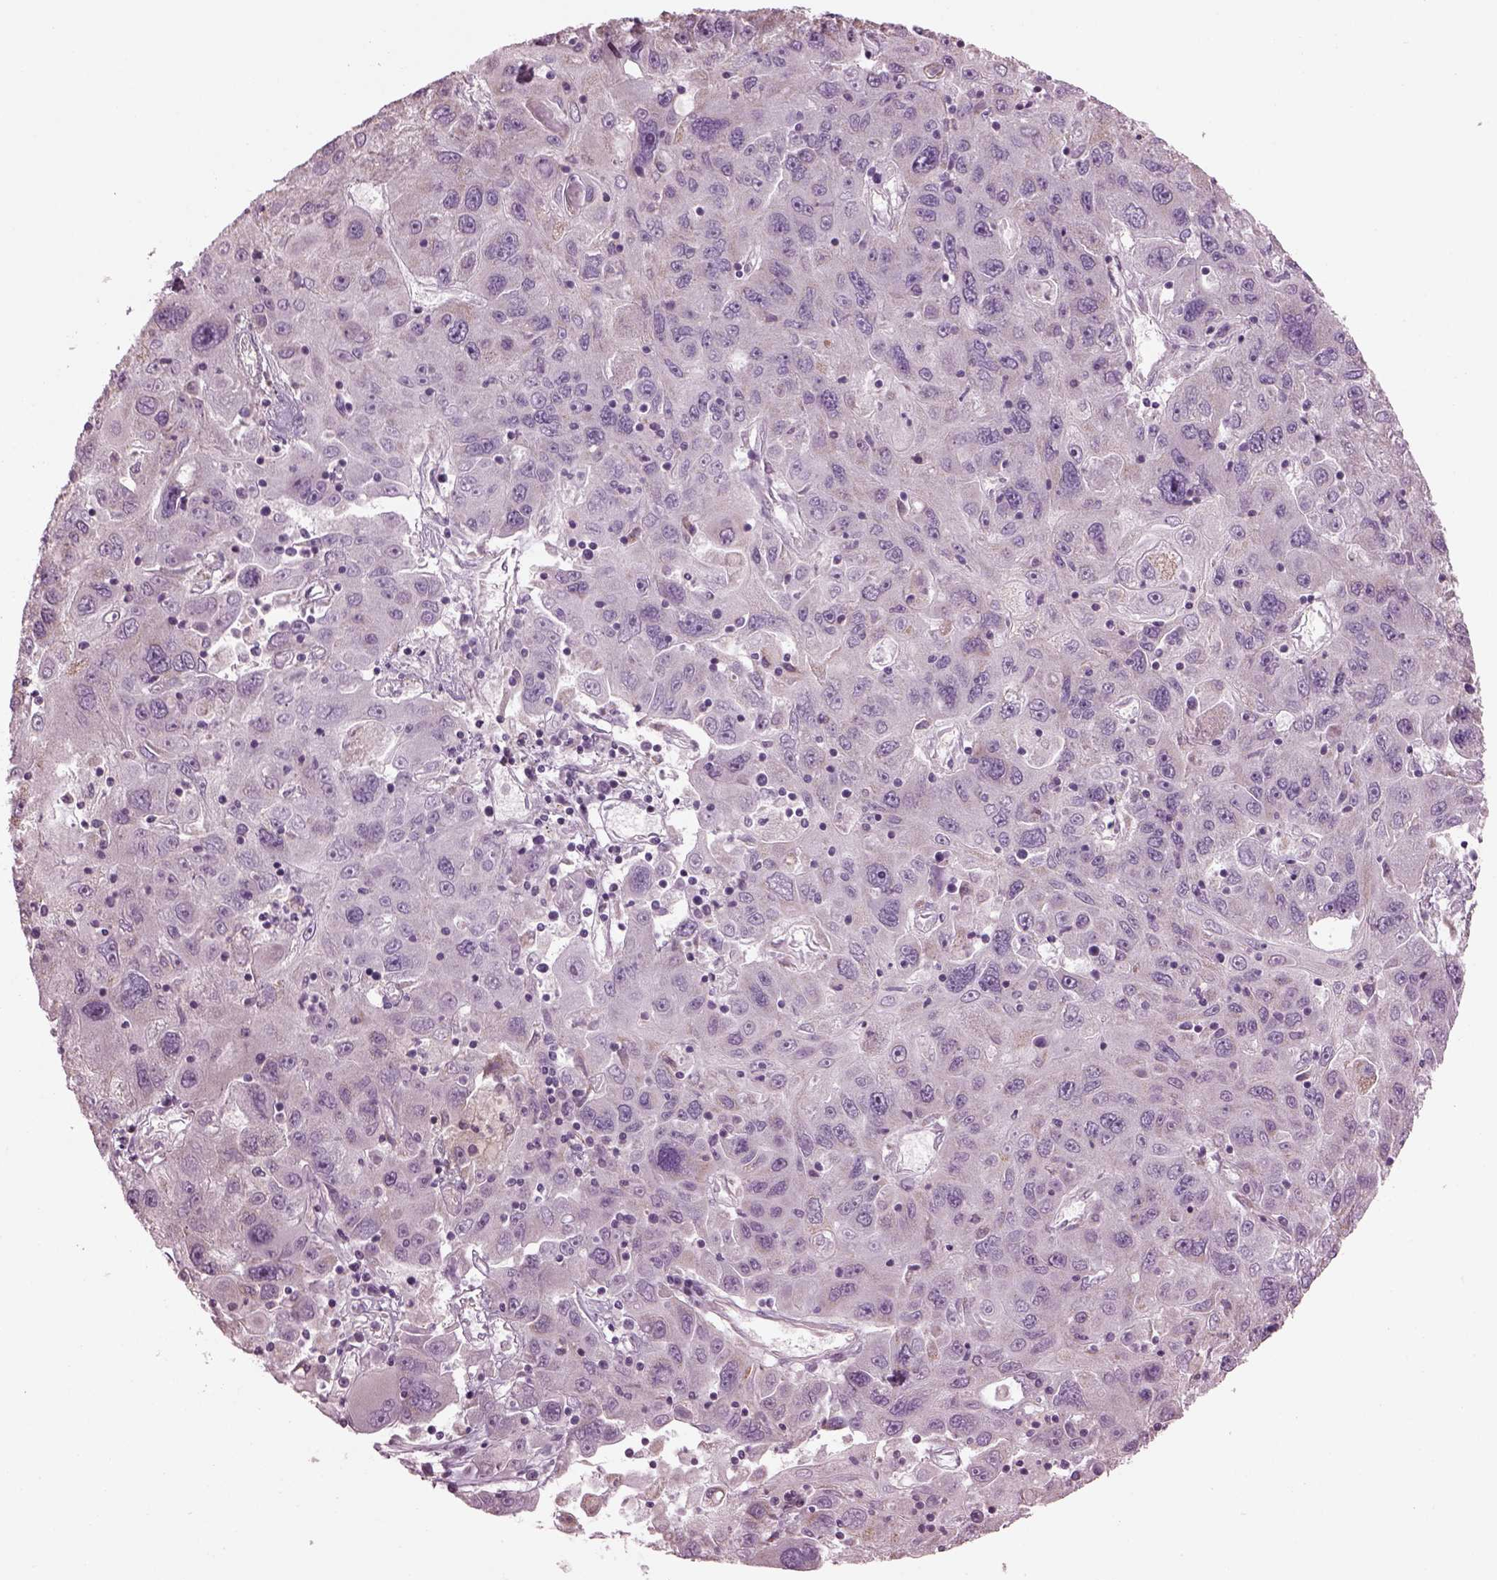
{"staining": {"intensity": "negative", "quantity": "none", "location": "none"}, "tissue": "stomach cancer", "cell_type": "Tumor cells", "image_type": "cancer", "snomed": [{"axis": "morphology", "description": "Adenocarcinoma, NOS"}, {"axis": "topography", "description": "Stomach"}], "caption": "This is an immunohistochemistry photomicrograph of human adenocarcinoma (stomach). There is no staining in tumor cells.", "gene": "SPATA7", "patient": {"sex": "male", "age": 56}}